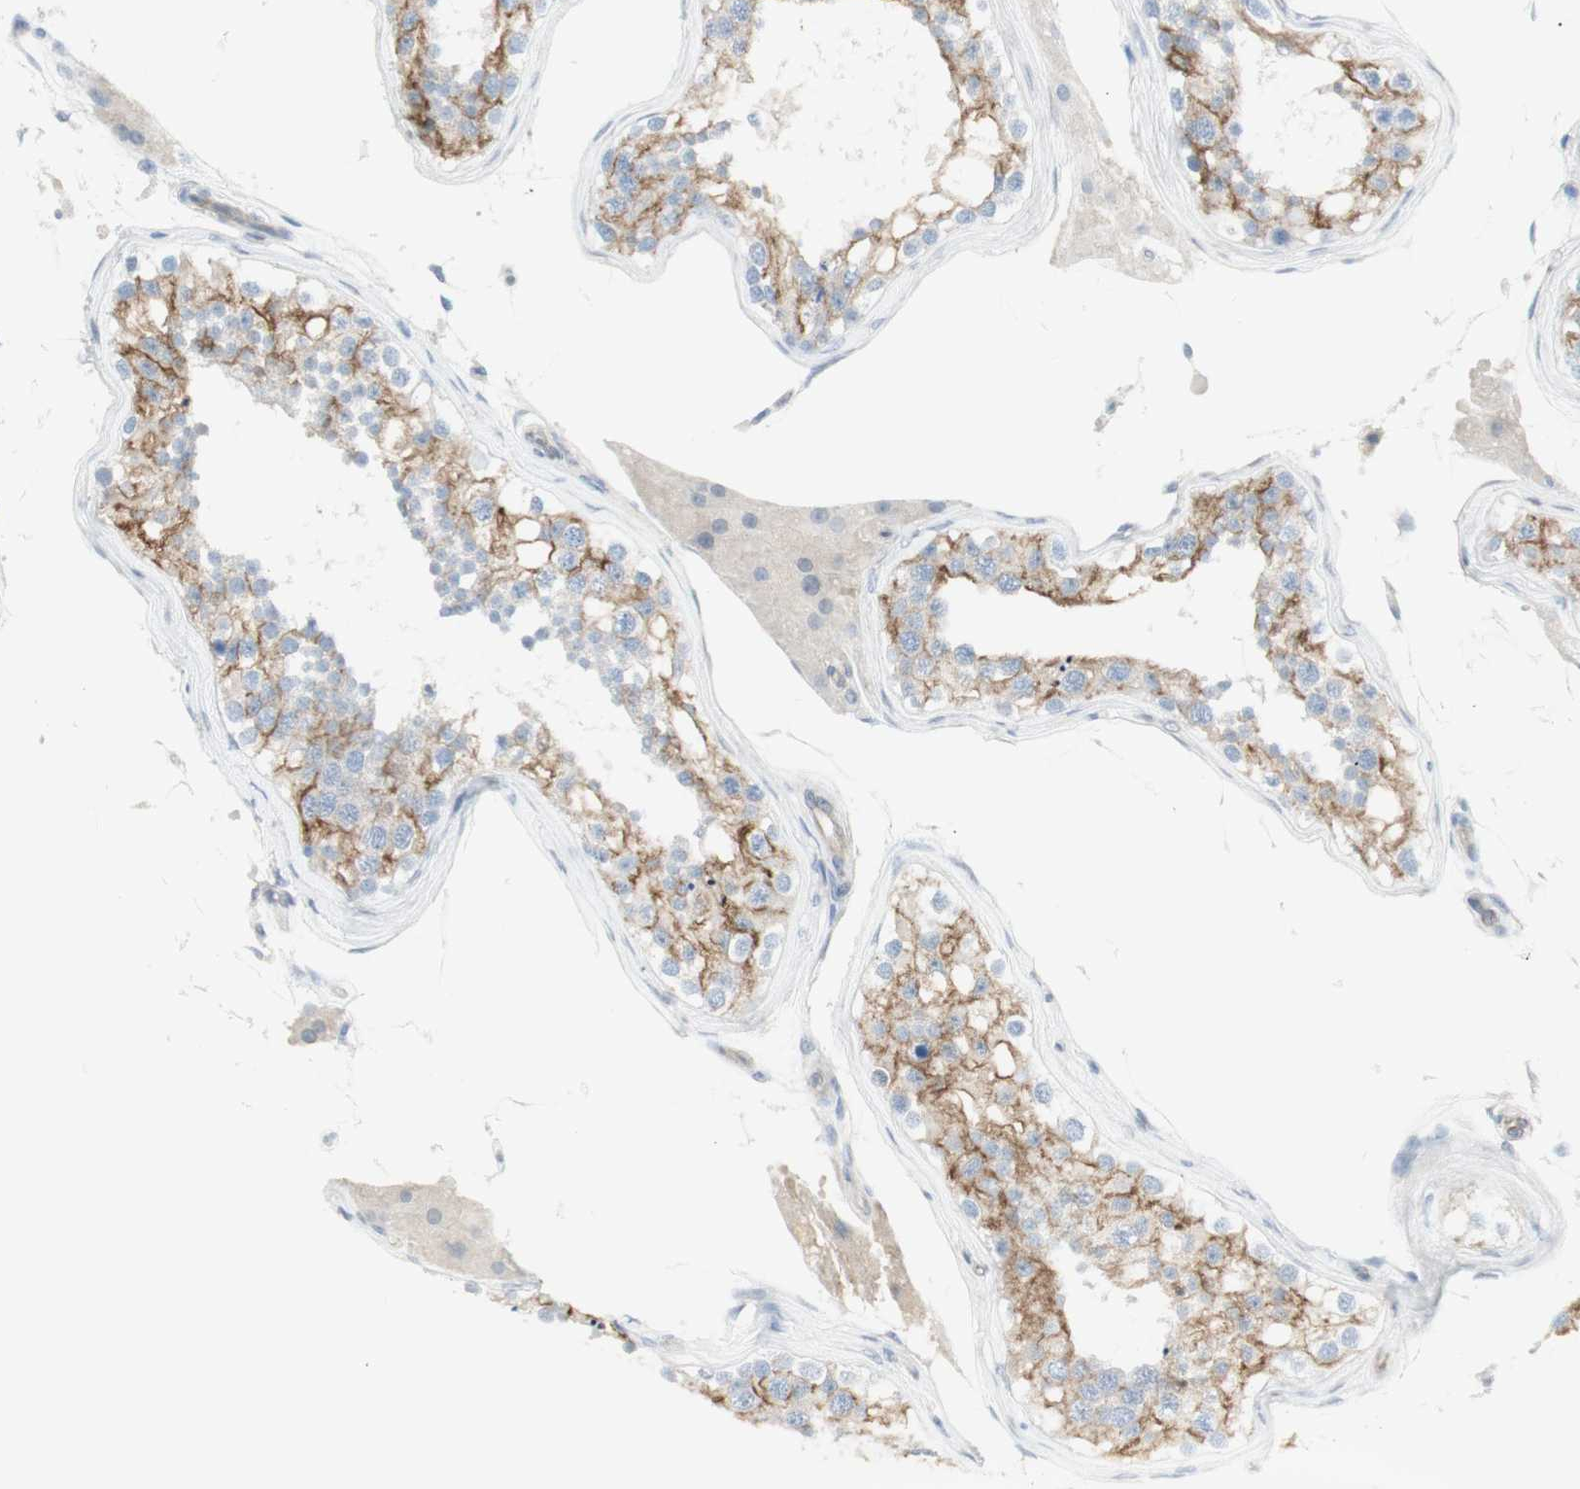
{"staining": {"intensity": "moderate", "quantity": ">75%", "location": "cytoplasmic/membranous"}, "tissue": "testis", "cell_type": "Cells in seminiferous ducts", "image_type": "normal", "snomed": [{"axis": "morphology", "description": "Normal tissue, NOS"}, {"axis": "topography", "description": "Testis"}], "caption": "Cells in seminiferous ducts demonstrate medium levels of moderate cytoplasmic/membranous staining in approximately >75% of cells in benign testis. Using DAB (3,3'-diaminobenzidine) (brown) and hematoxylin (blue) stains, captured at high magnification using brightfield microscopy.", "gene": "NDST4", "patient": {"sex": "male", "age": 68}}